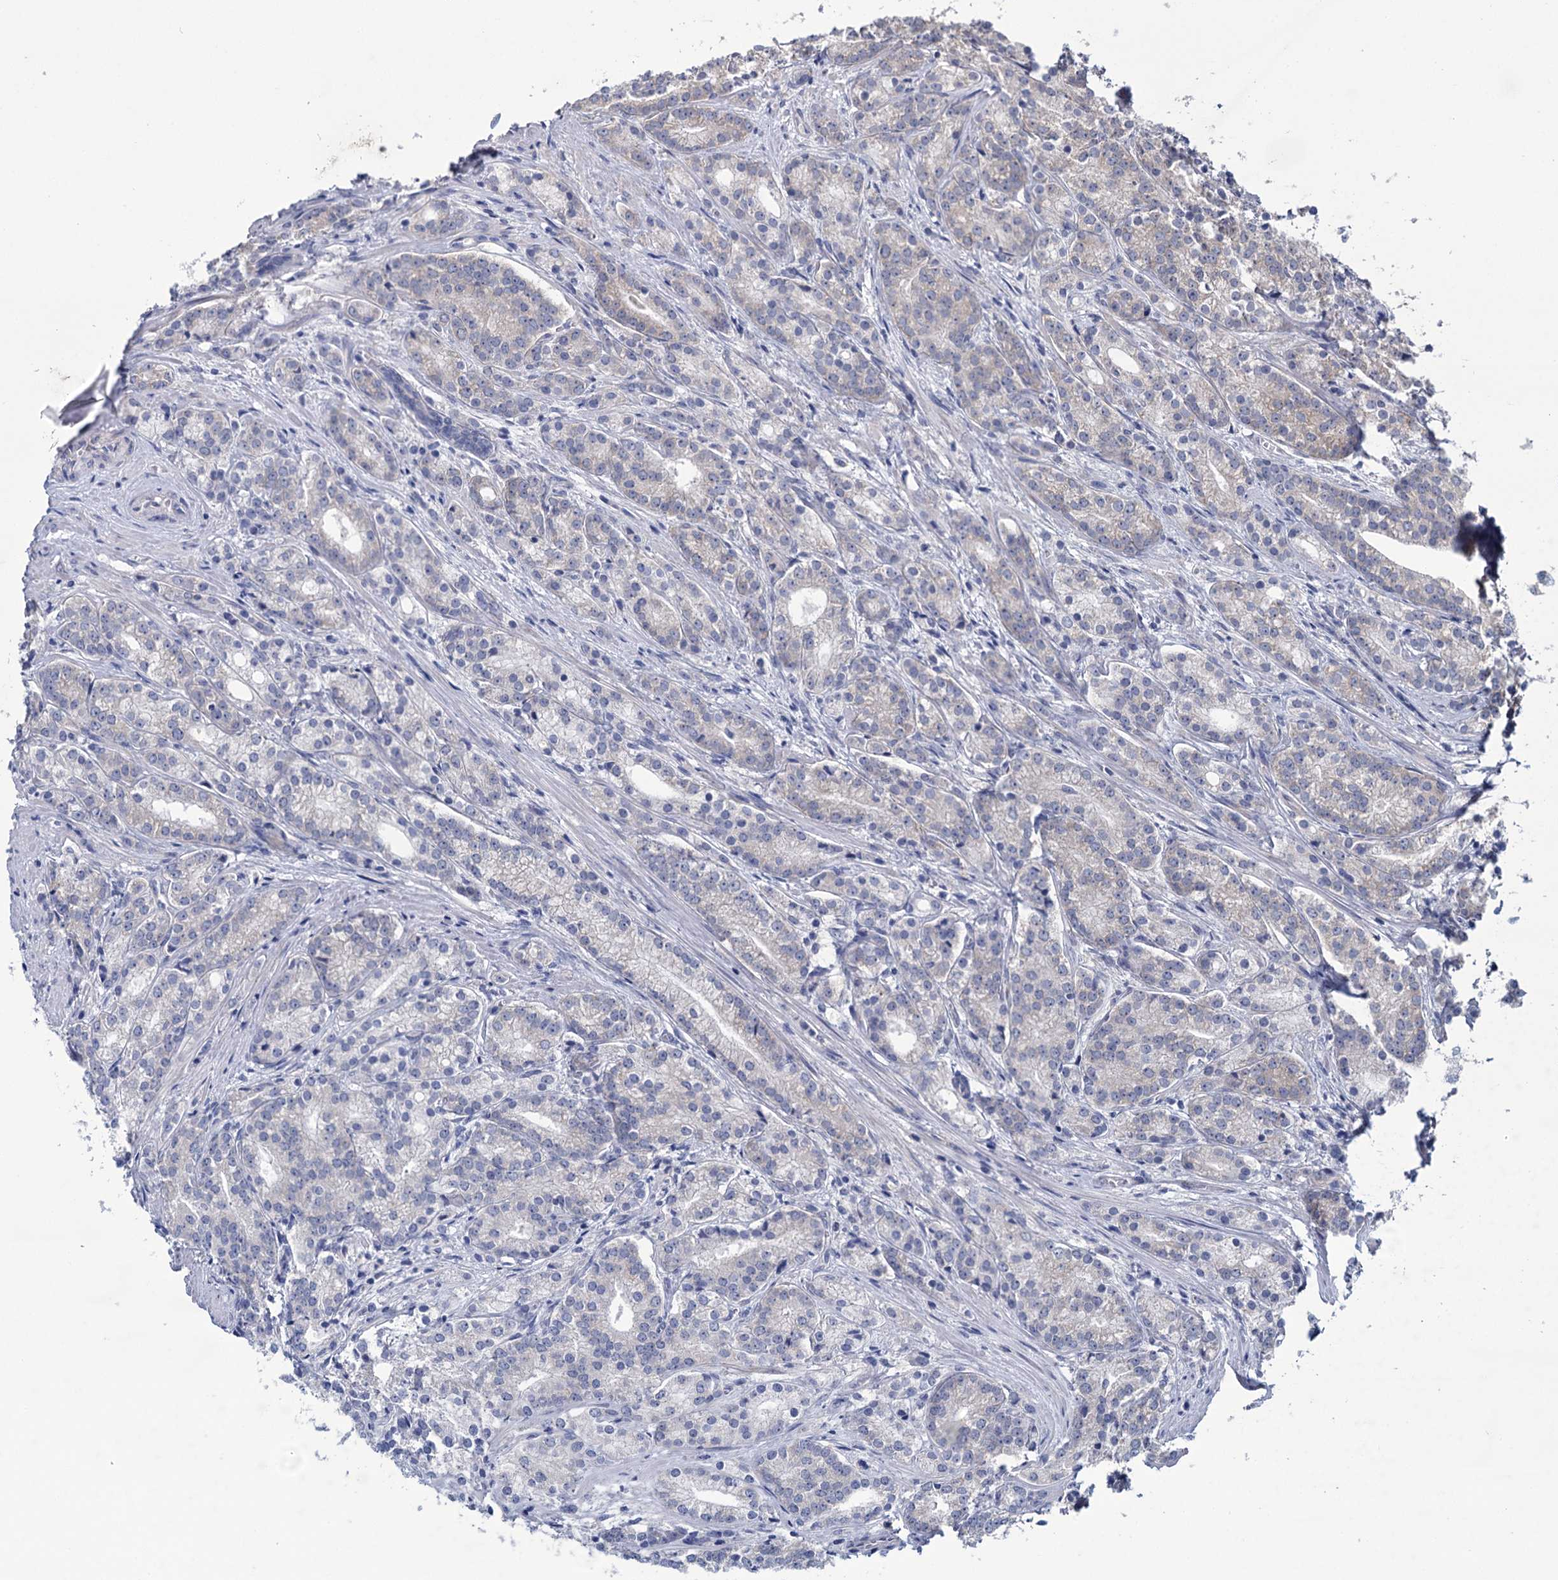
{"staining": {"intensity": "negative", "quantity": "none", "location": "none"}, "tissue": "prostate cancer", "cell_type": "Tumor cells", "image_type": "cancer", "snomed": [{"axis": "morphology", "description": "Adenocarcinoma, Low grade"}, {"axis": "topography", "description": "Prostate"}], "caption": "Immunohistochemistry of prostate cancer demonstrates no positivity in tumor cells.", "gene": "GSTM2", "patient": {"sex": "male", "age": 71}}